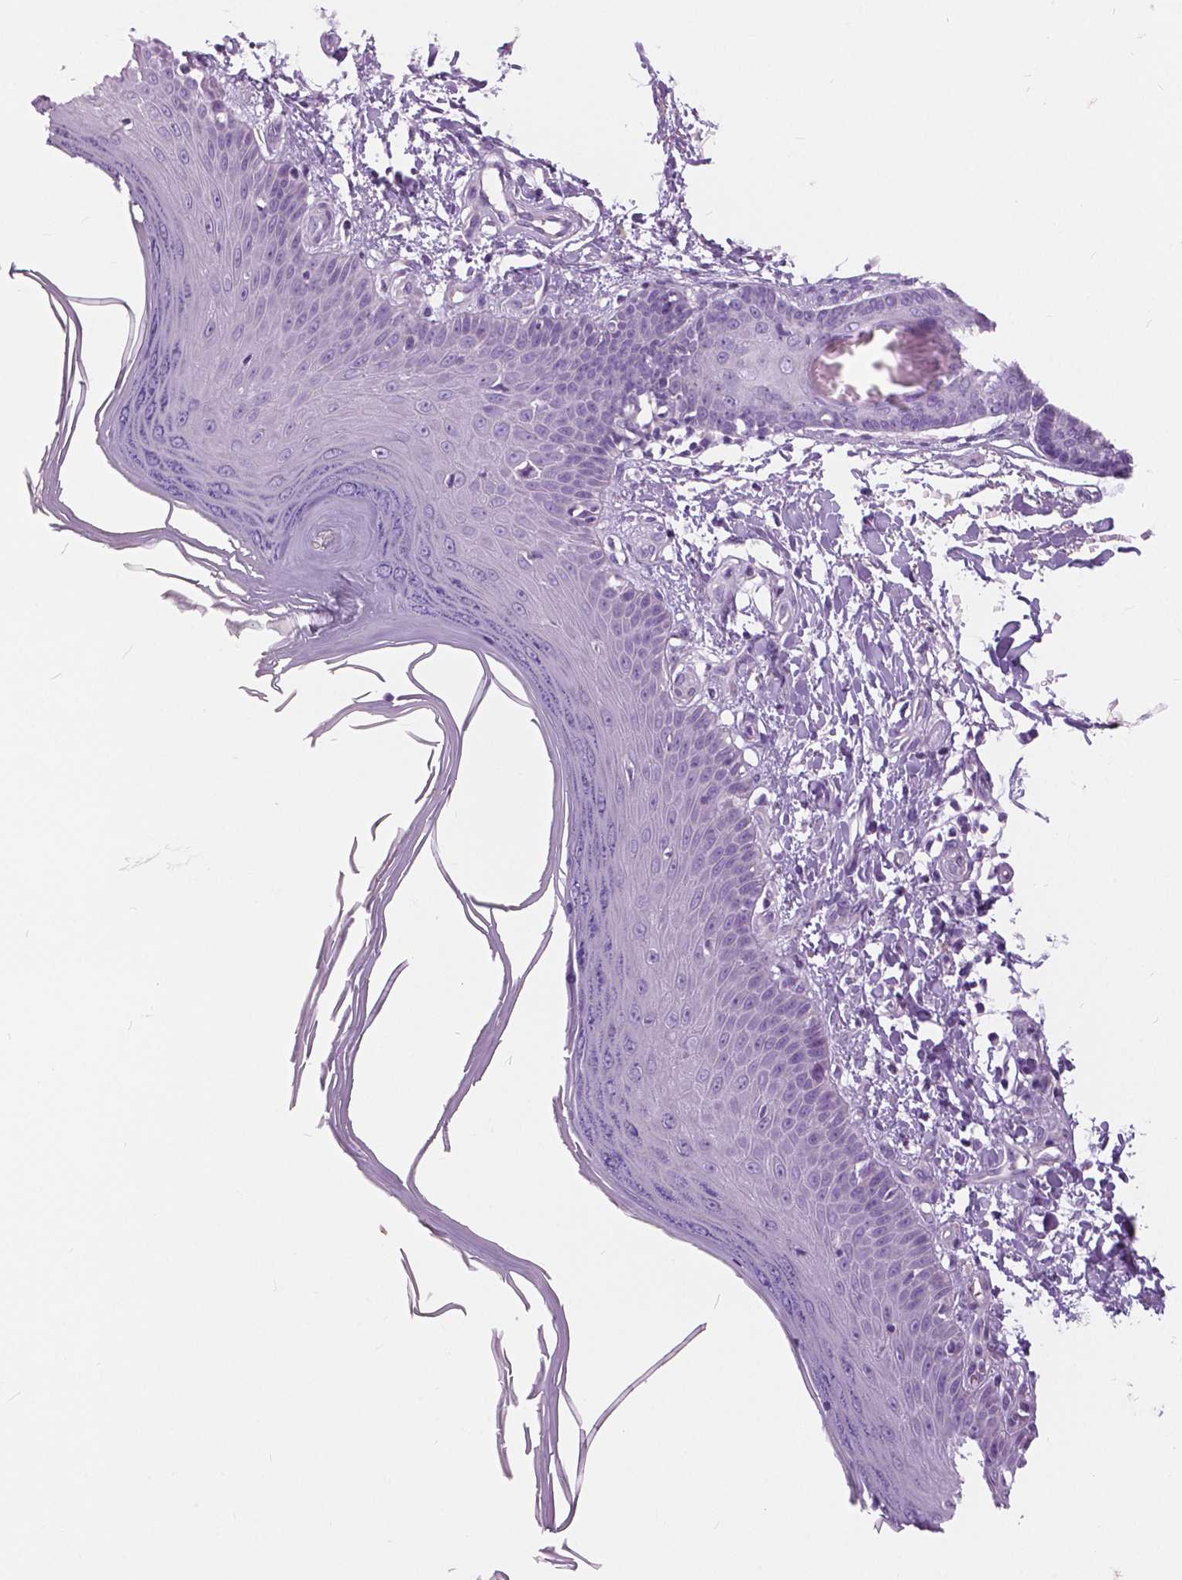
{"staining": {"intensity": "negative", "quantity": "none", "location": "none"}, "tissue": "skin", "cell_type": "Fibroblasts", "image_type": "normal", "snomed": [{"axis": "morphology", "description": "Normal tissue, NOS"}, {"axis": "topography", "description": "Skin"}], "caption": "Fibroblasts show no significant protein expression in normal skin. (IHC, brightfield microscopy, high magnification).", "gene": "TP53TG5", "patient": {"sex": "female", "age": 62}}